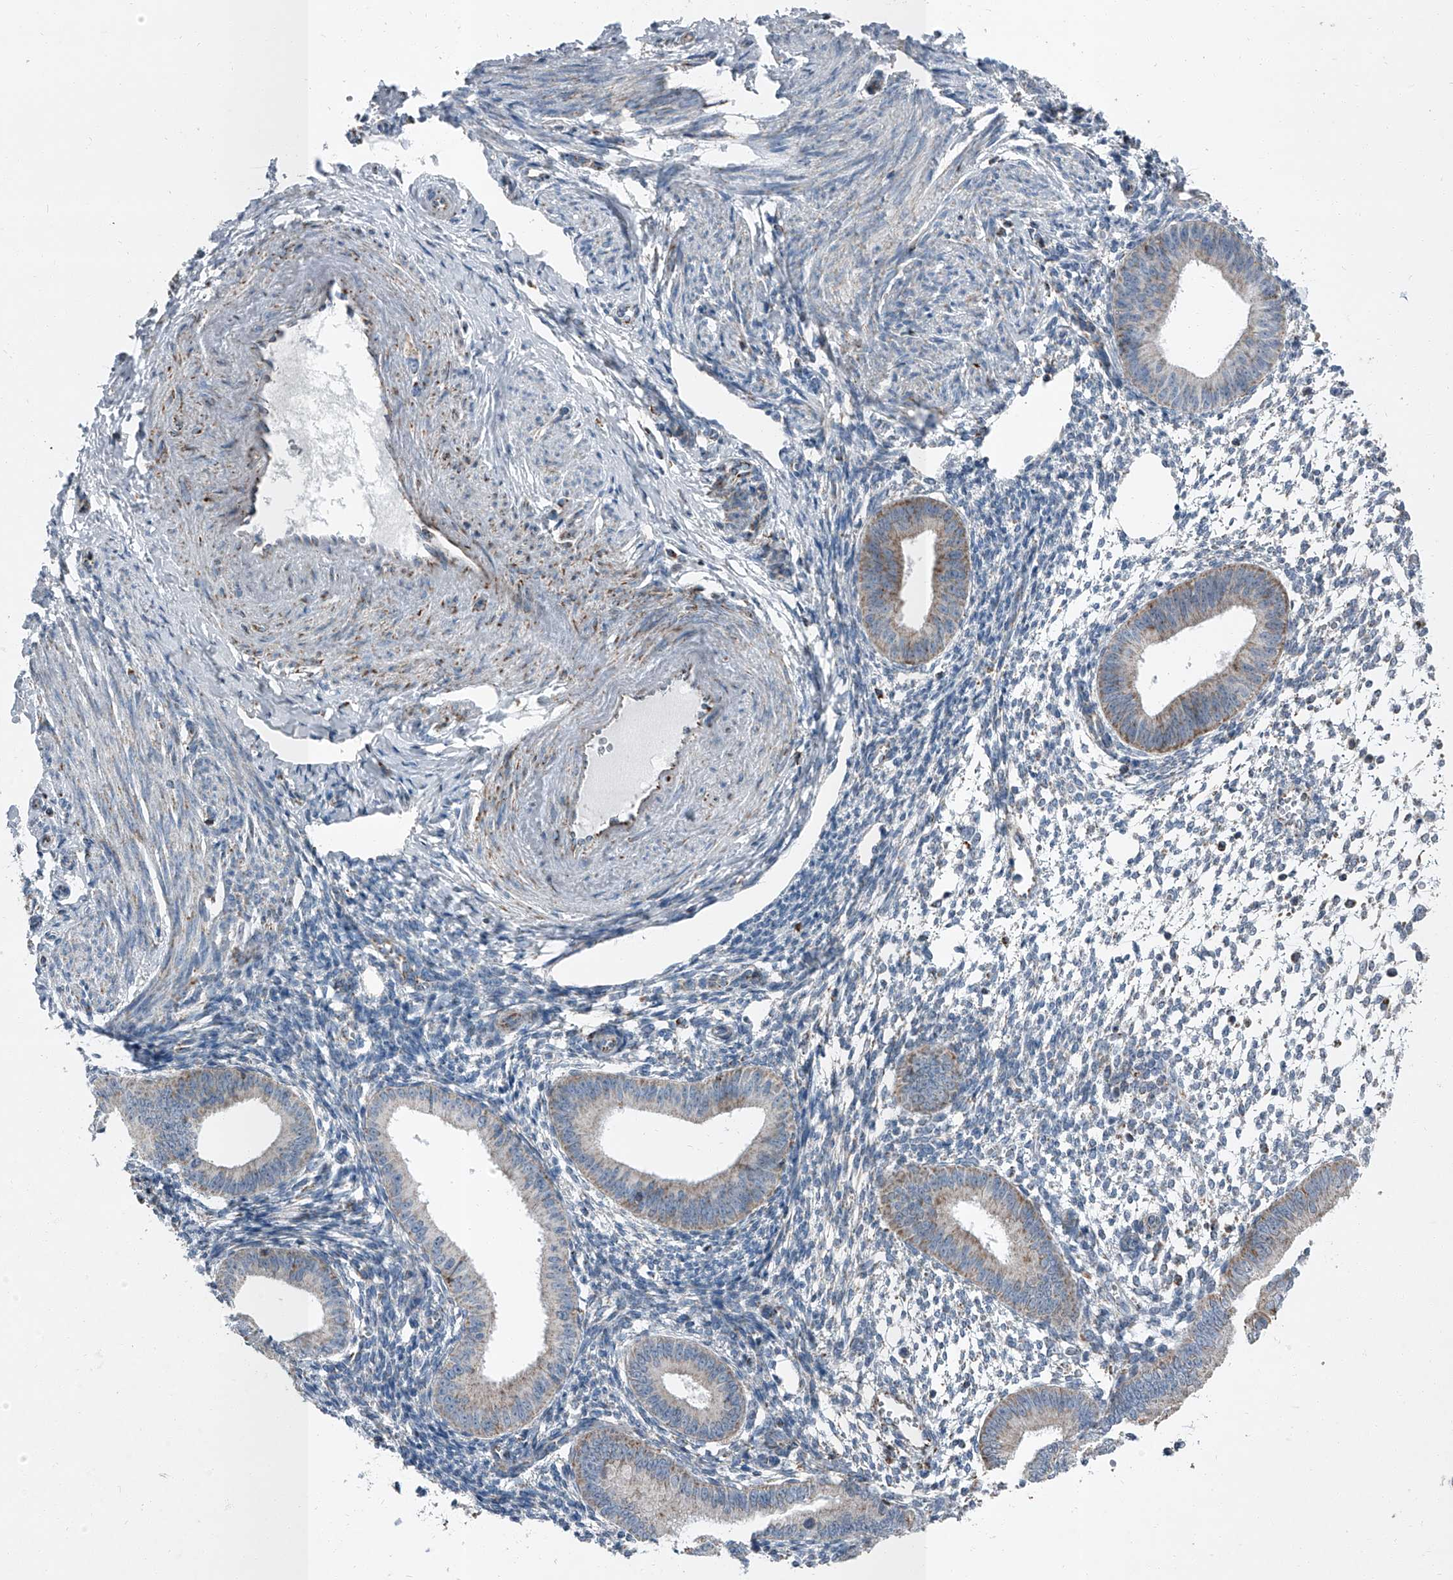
{"staining": {"intensity": "negative", "quantity": "none", "location": "none"}, "tissue": "endometrium", "cell_type": "Cells in endometrial stroma", "image_type": "normal", "snomed": [{"axis": "morphology", "description": "Normal tissue, NOS"}, {"axis": "topography", "description": "Uterus"}, {"axis": "topography", "description": "Endometrium"}], "caption": "IHC micrograph of benign endometrium: human endometrium stained with DAB exhibits no significant protein positivity in cells in endometrial stroma.", "gene": "CHRNA7", "patient": {"sex": "female", "age": 48}}